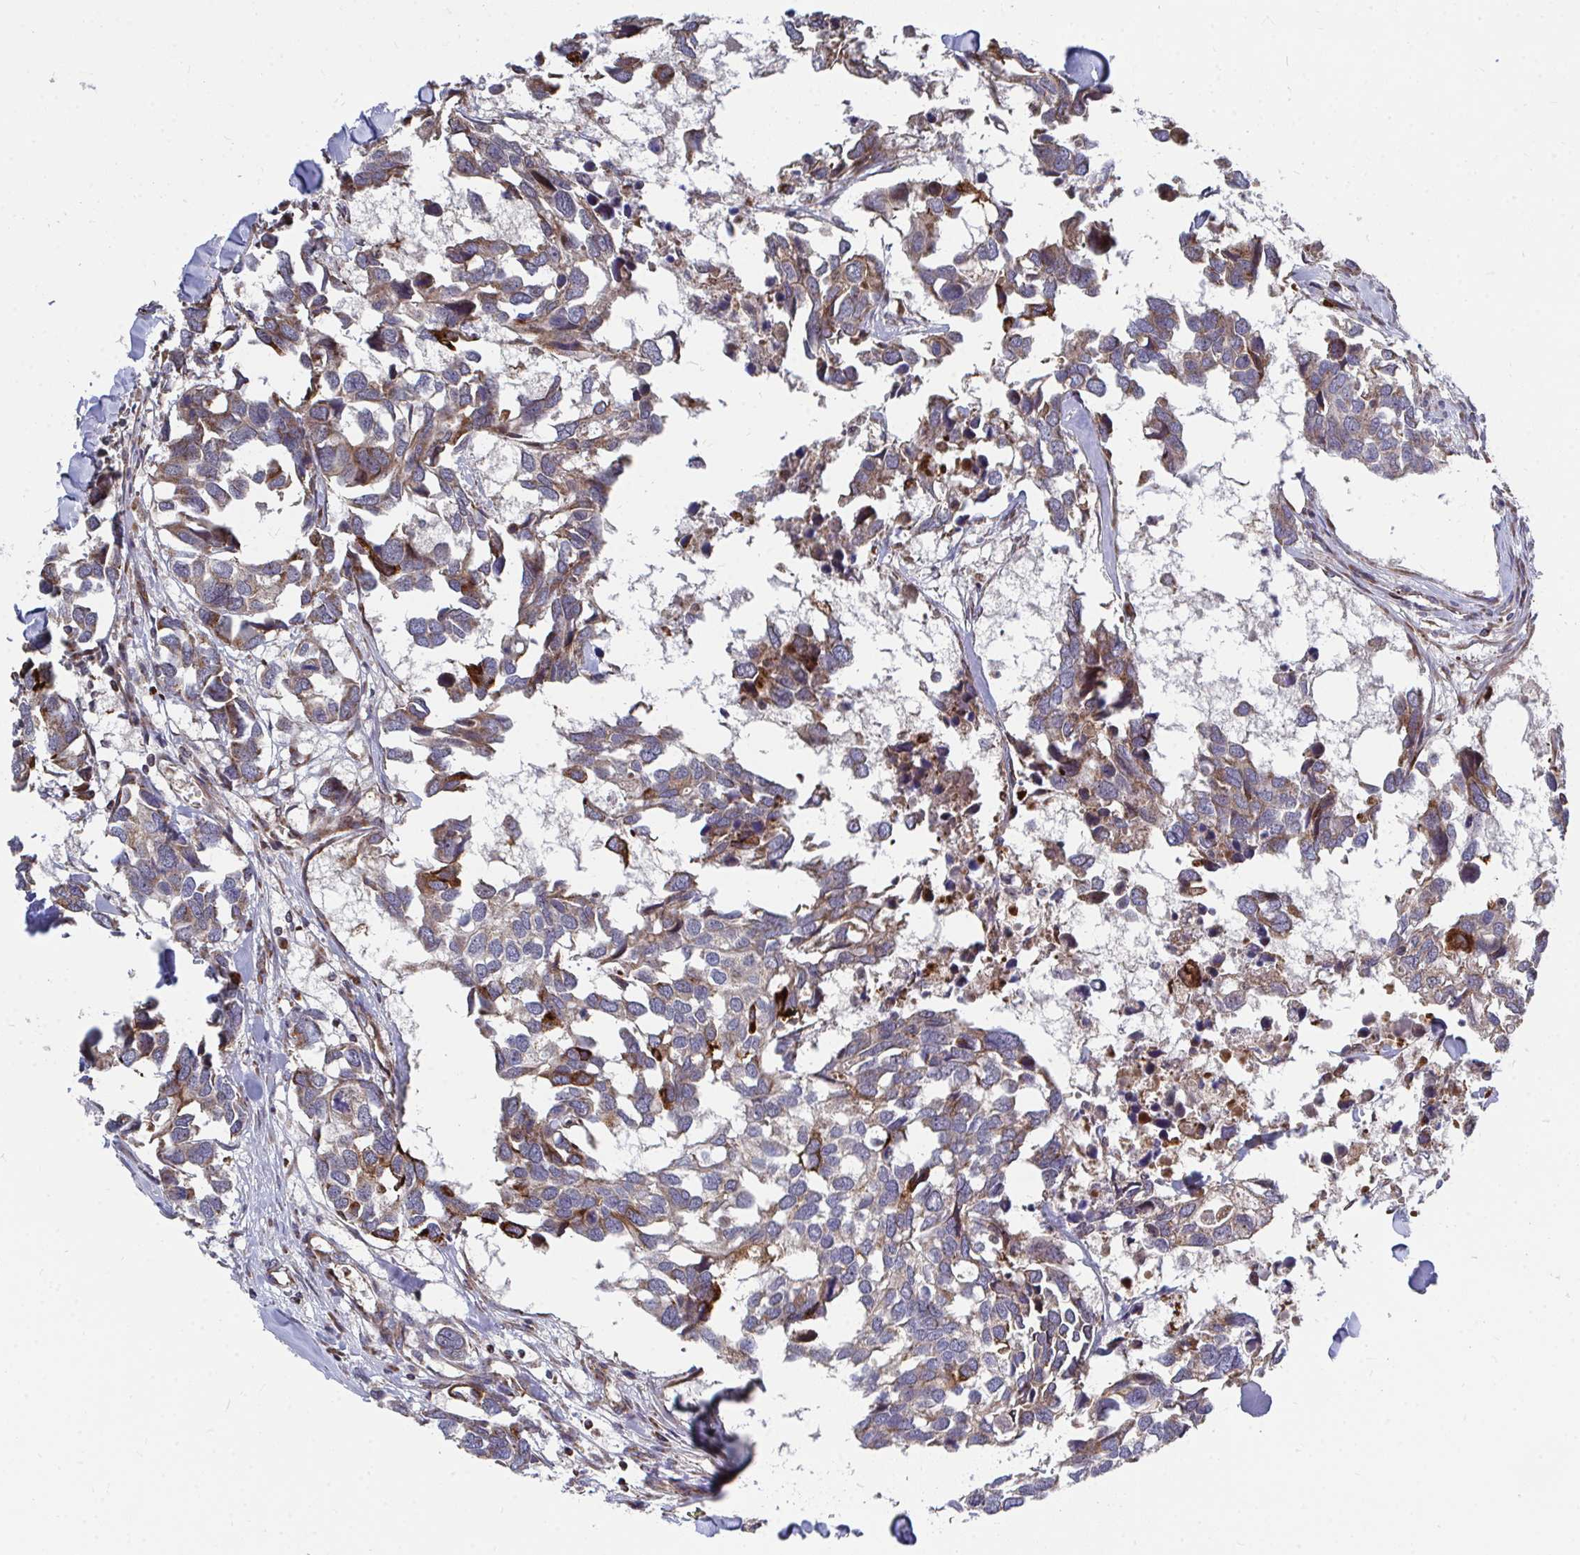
{"staining": {"intensity": "moderate", "quantity": "25%-75%", "location": "cytoplasmic/membranous"}, "tissue": "breast cancer", "cell_type": "Tumor cells", "image_type": "cancer", "snomed": [{"axis": "morphology", "description": "Duct carcinoma"}, {"axis": "topography", "description": "Breast"}], "caption": "Breast invasive ductal carcinoma stained for a protein displays moderate cytoplasmic/membranous positivity in tumor cells.", "gene": "FAM89A", "patient": {"sex": "female", "age": 83}}